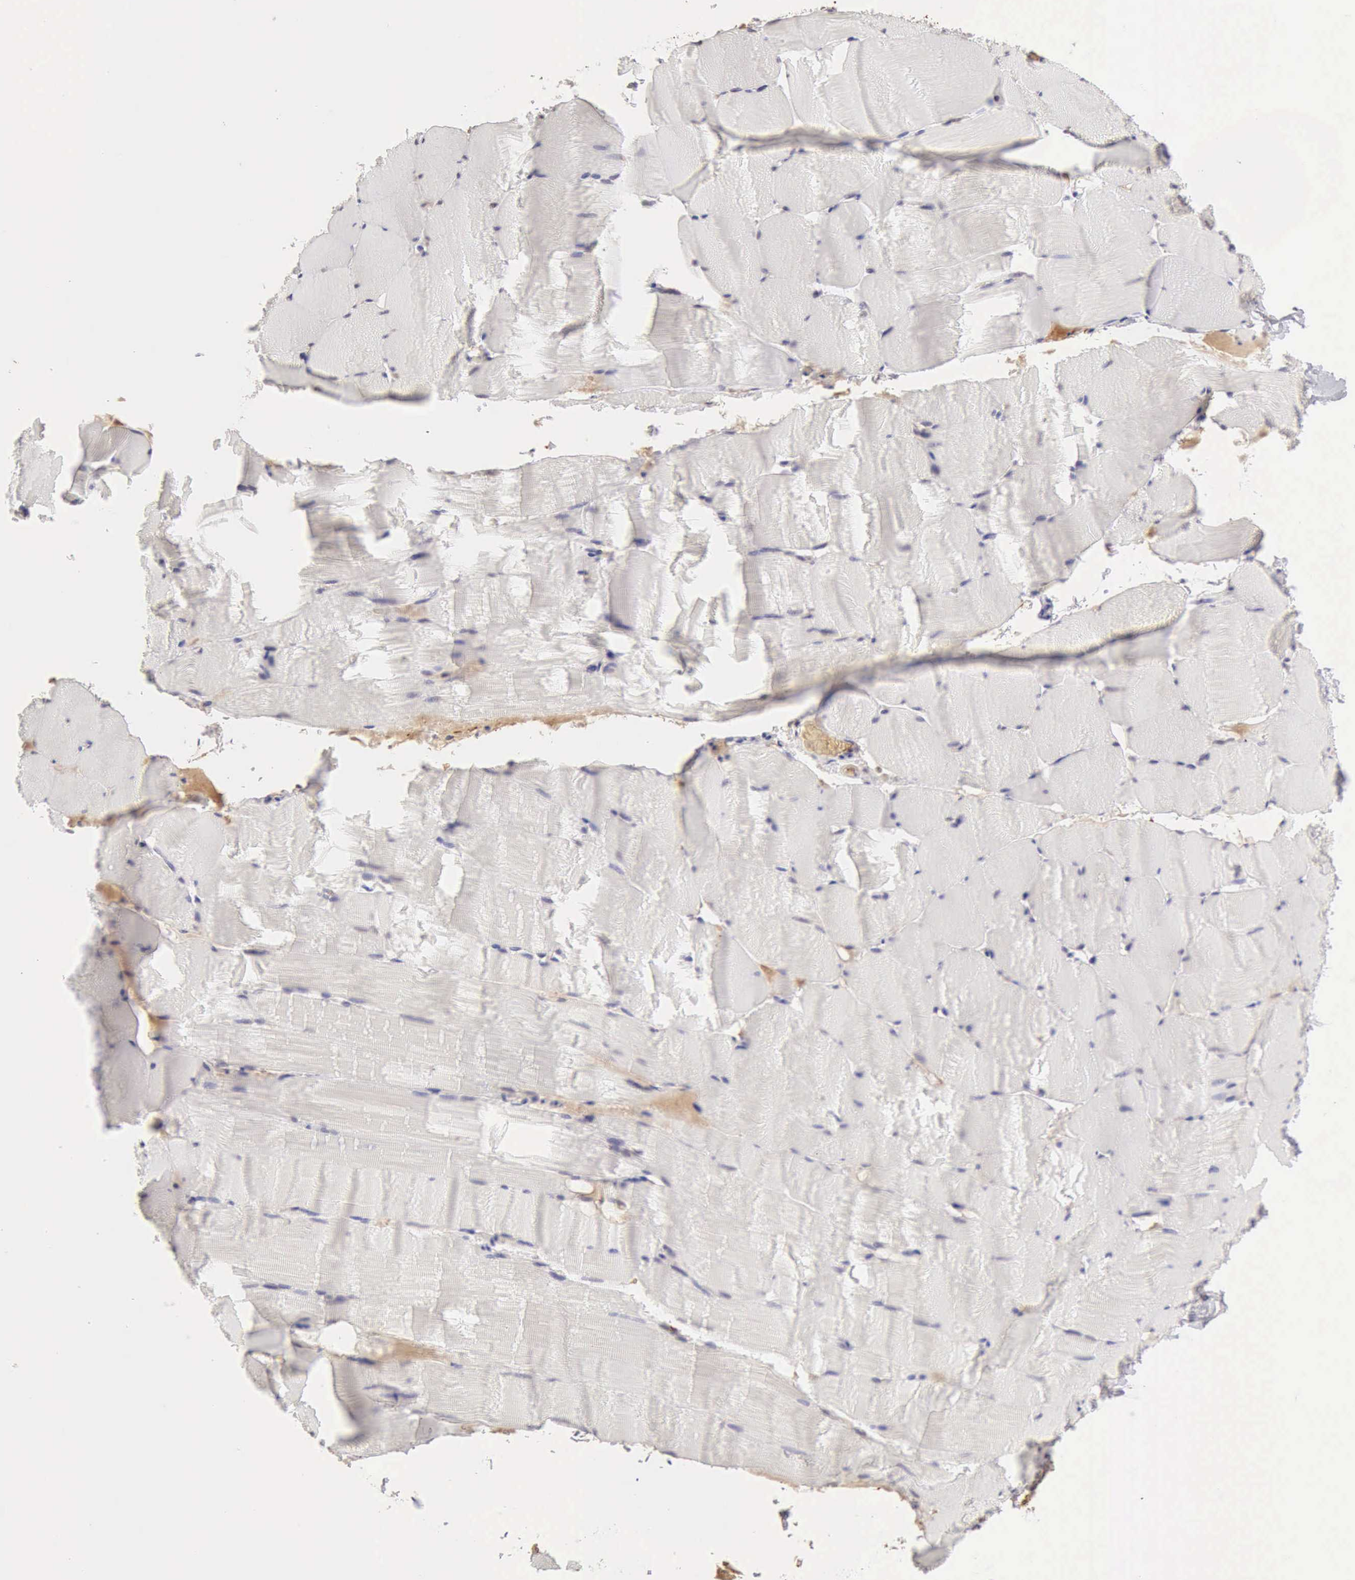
{"staining": {"intensity": "negative", "quantity": "none", "location": "none"}, "tissue": "skeletal muscle", "cell_type": "Myocytes", "image_type": "normal", "snomed": [{"axis": "morphology", "description": "Normal tissue, NOS"}, {"axis": "topography", "description": "Skeletal muscle"}], "caption": "DAB (3,3'-diaminobenzidine) immunohistochemical staining of normal skeletal muscle reveals no significant positivity in myocytes.", "gene": "CFI", "patient": {"sex": "male", "age": 62}}